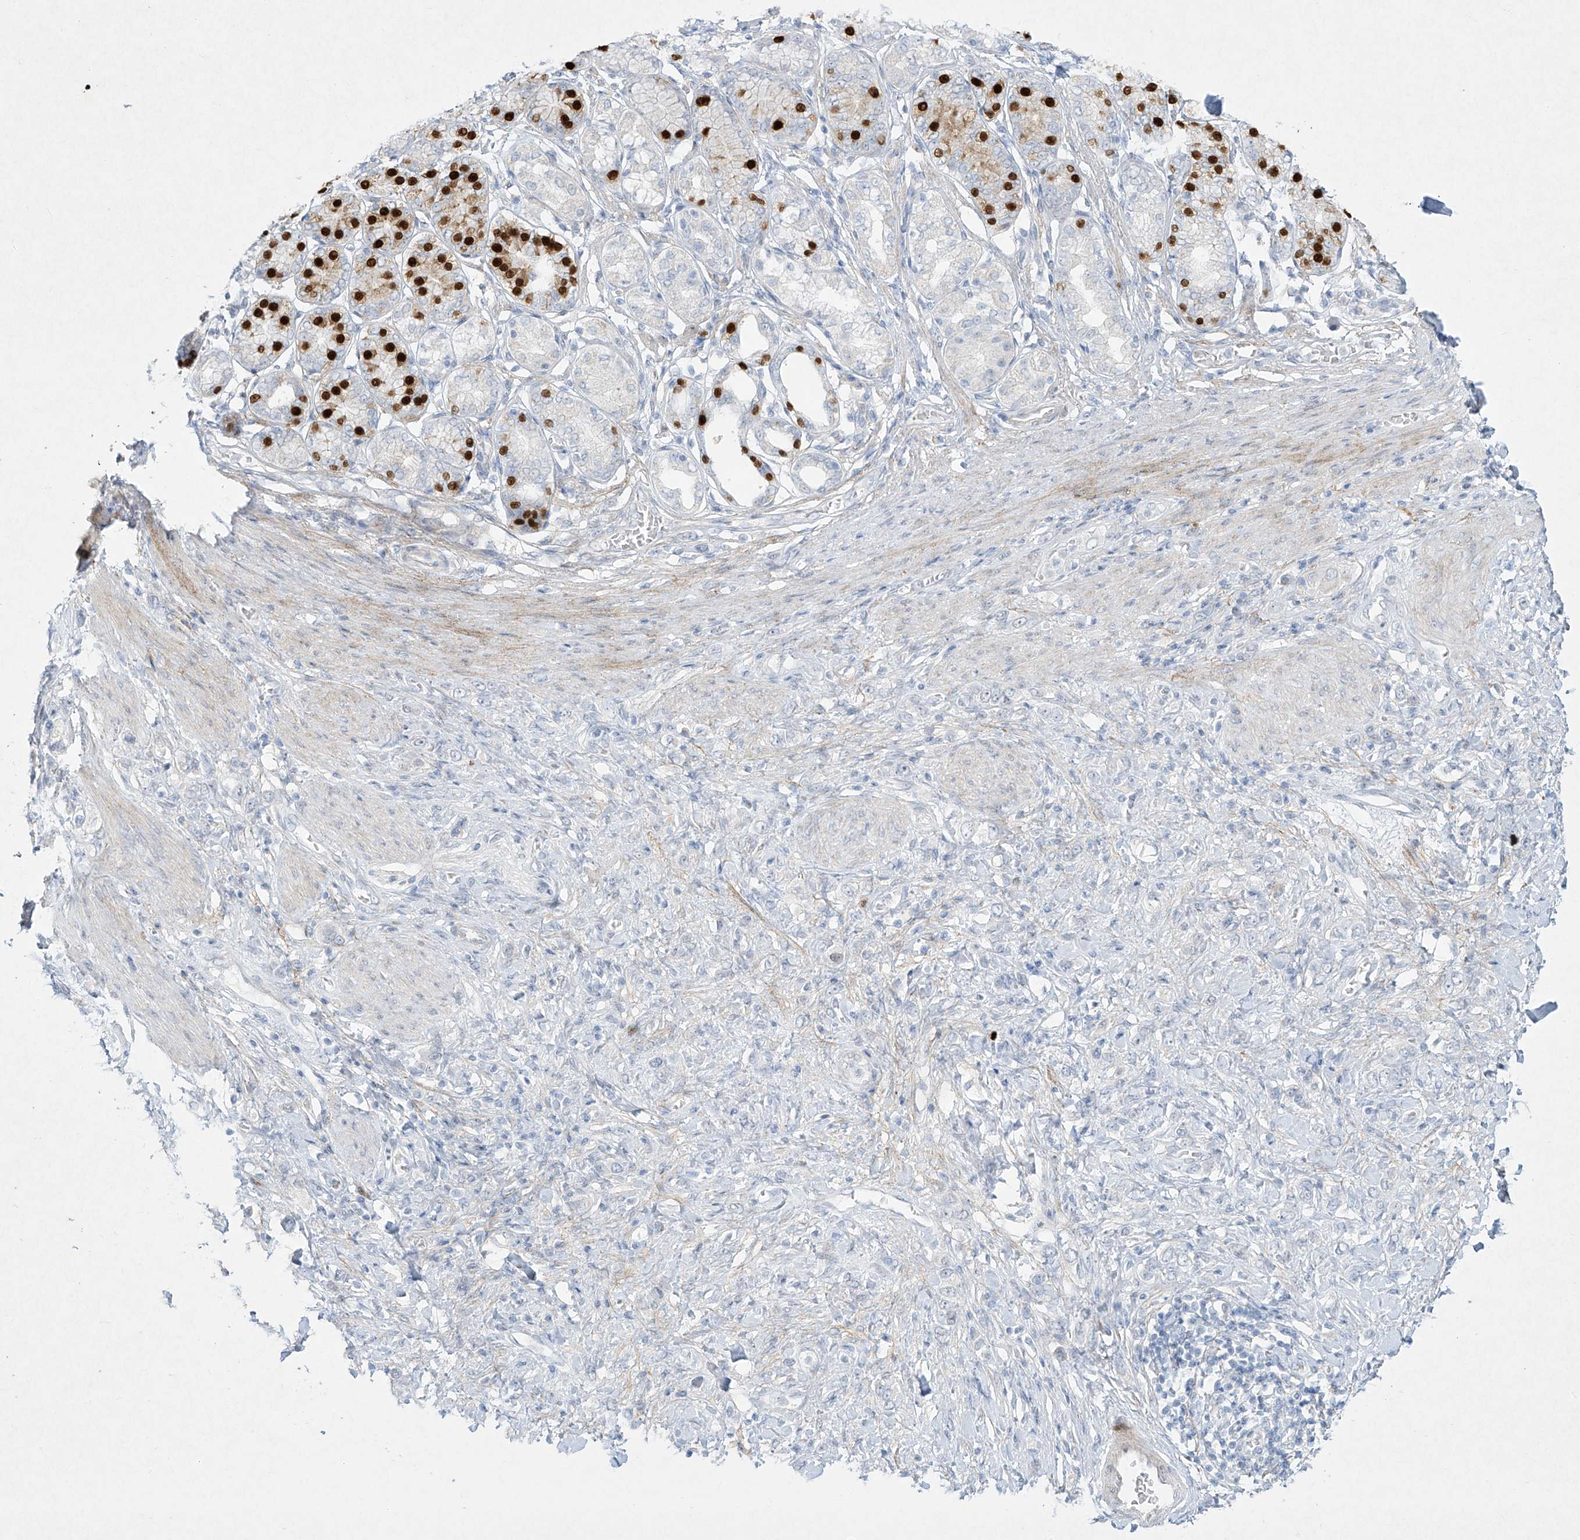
{"staining": {"intensity": "negative", "quantity": "none", "location": "none"}, "tissue": "stomach cancer", "cell_type": "Tumor cells", "image_type": "cancer", "snomed": [{"axis": "morphology", "description": "Normal tissue, NOS"}, {"axis": "morphology", "description": "Adenocarcinoma, NOS"}, {"axis": "topography", "description": "Stomach, upper"}, {"axis": "topography", "description": "Stomach"}], "caption": "Immunohistochemical staining of human stomach cancer demonstrates no significant expression in tumor cells.", "gene": "PAX6", "patient": {"sex": "female", "age": 65}}